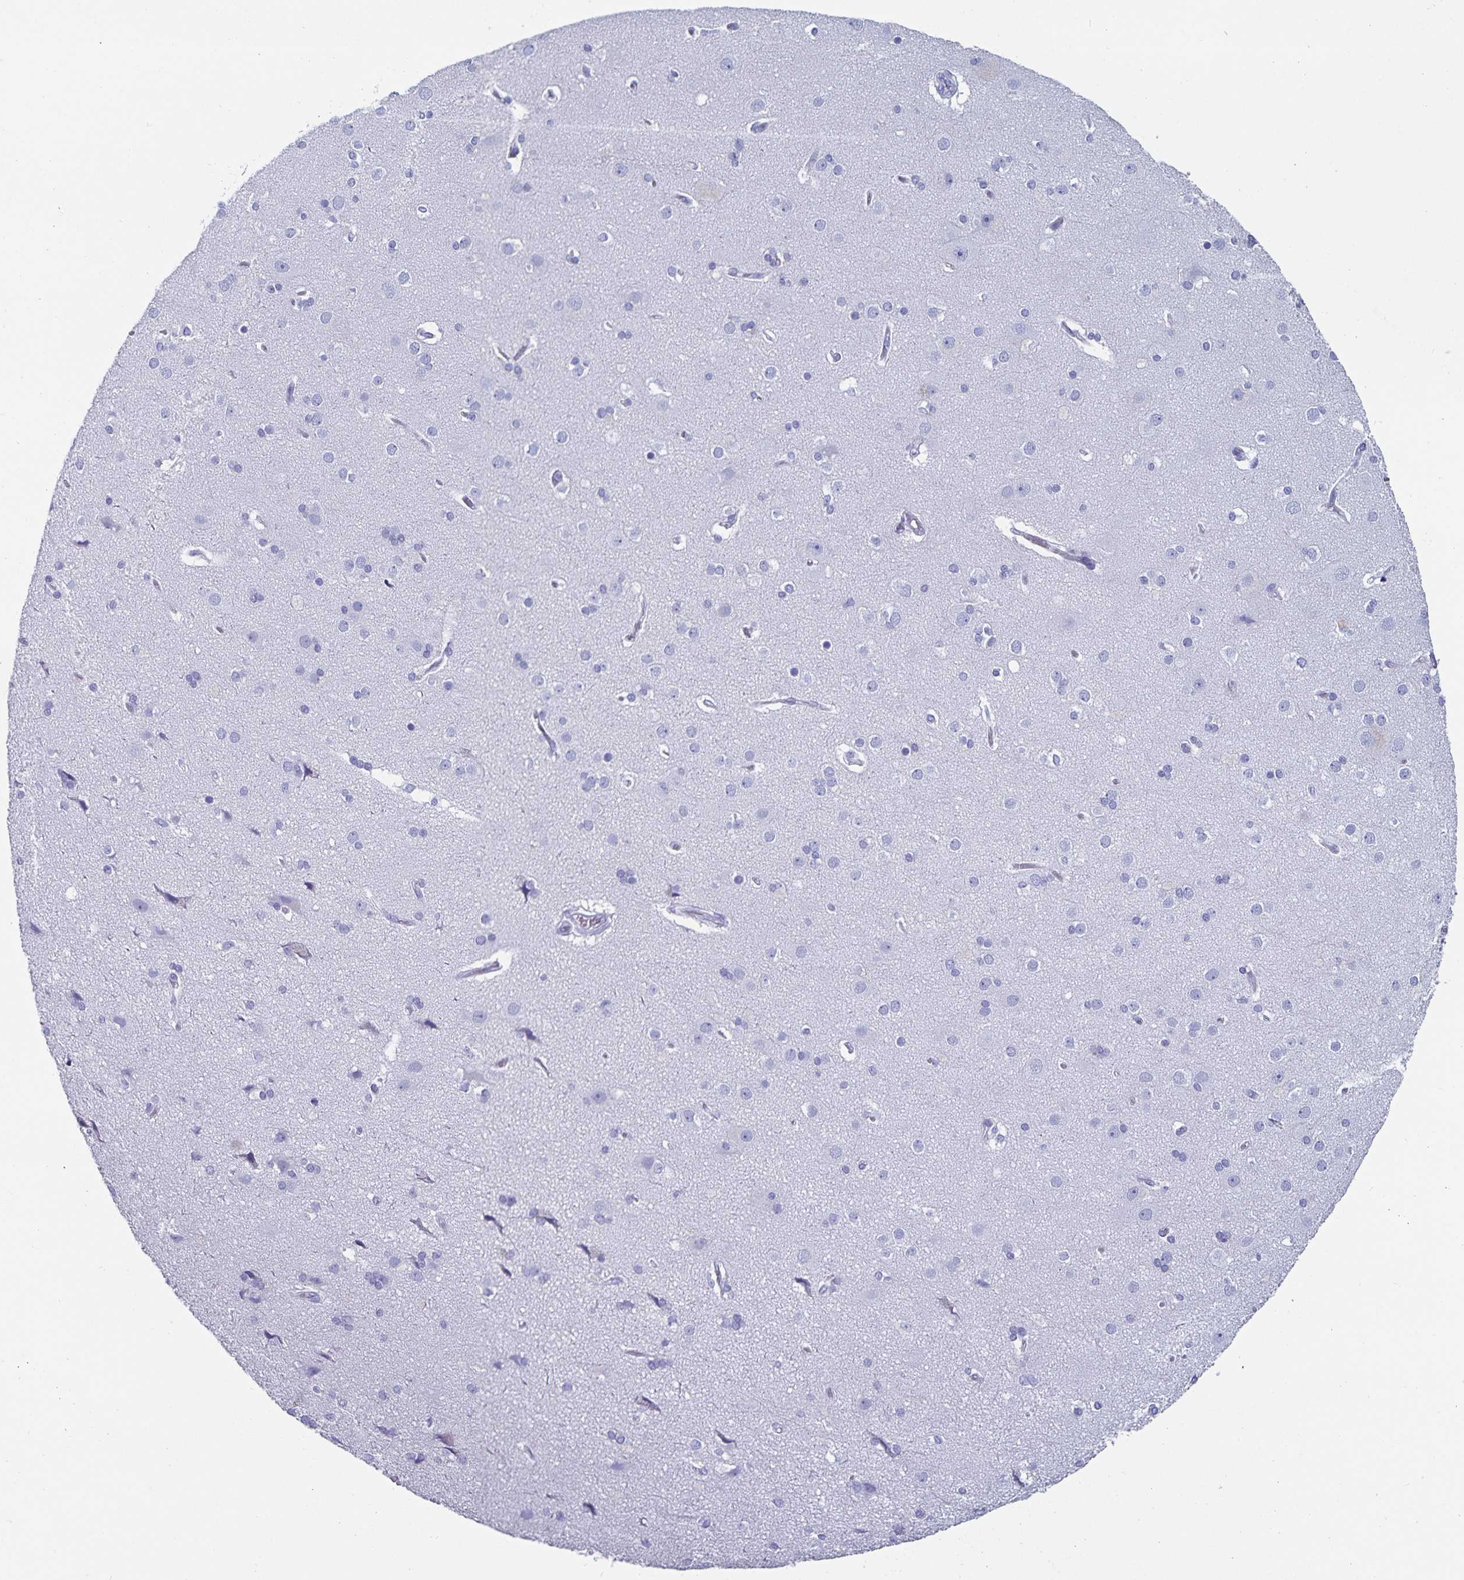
{"staining": {"intensity": "negative", "quantity": "none", "location": "none"}, "tissue": "cerebral cortex", "cell_type": "Endothelial cells", "image_type": "normal", "snomed": [{"axis": "morphology", "description": "Normal tissue, NOS"}, {"axis": "morphology", "description": "Glioma, malignant, High grade"}, {"axis": "topography", "description": "Cerebral cortex"}], "caption": "An IHC micrograph of unremarkable cerebral cortex is shown. There is no staining in endothelial cells of cerebral cortex.", "gene": "C19orf73", "patient": {"sex": "male", "age": 71}}